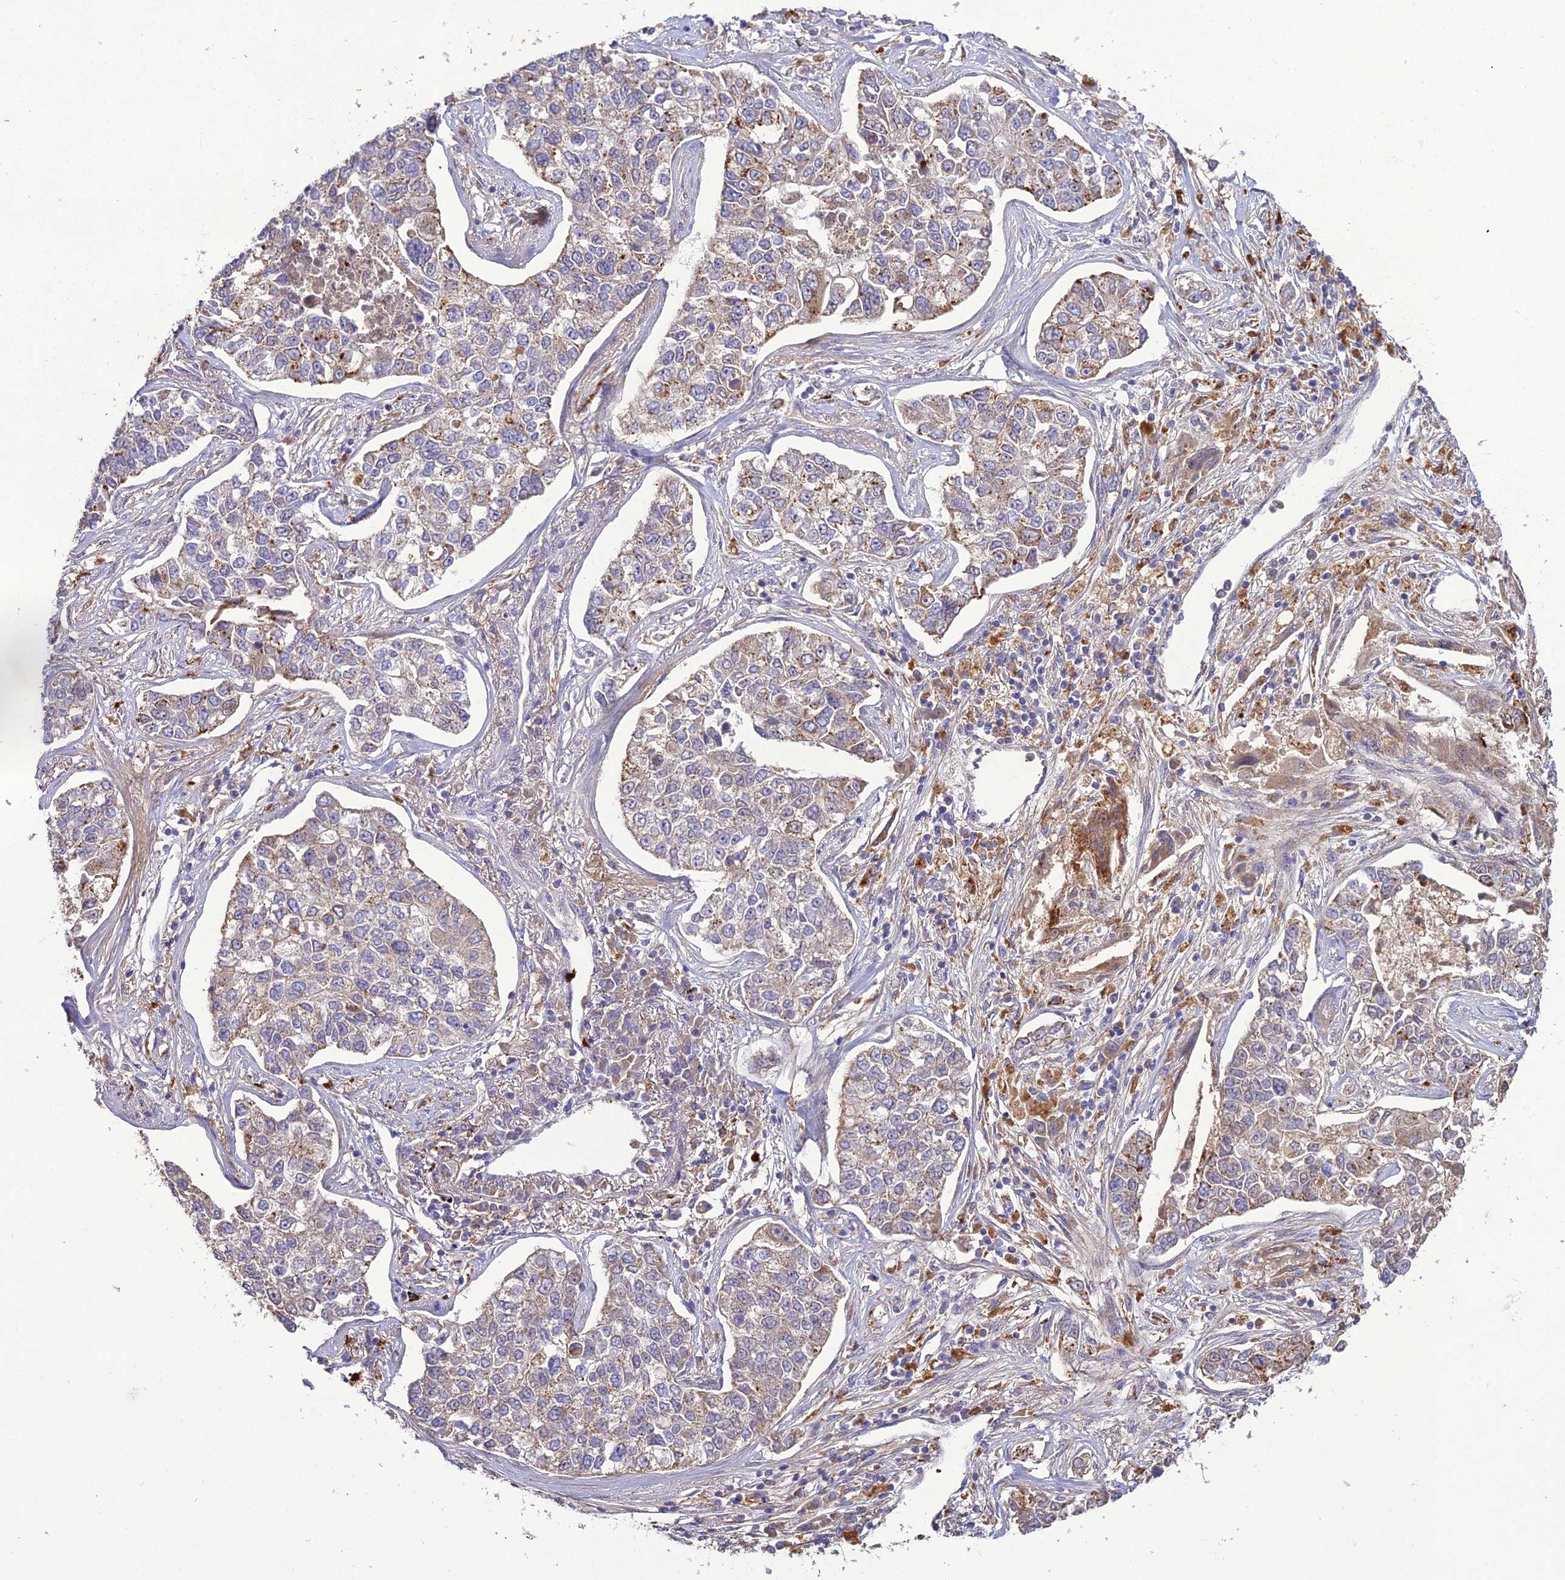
{"staining": {"intensity": "weak", "quantity": "25%-75%", "location": "cytoplasmic/membranous"}, "tissue": "lung cancer", "cell_type": "Tumor cells", "image_type": "cancer", "snomed": [{"axis": "morphology", "description": "Adenocarcinoma, NOS"}, {"axis": "topography", "description": "Lung"}], "caption": "The micrograph displays staining of lung cancer, revealing weak cytoplasmic/membranous protein staining (brown color) within tumor cells. Immunohistochemistry (ihc) stains the protein of interest in brown and the nuclei are stained blue.", "gene": "EID2", "patient": {"sex": "male", "age": 49}}